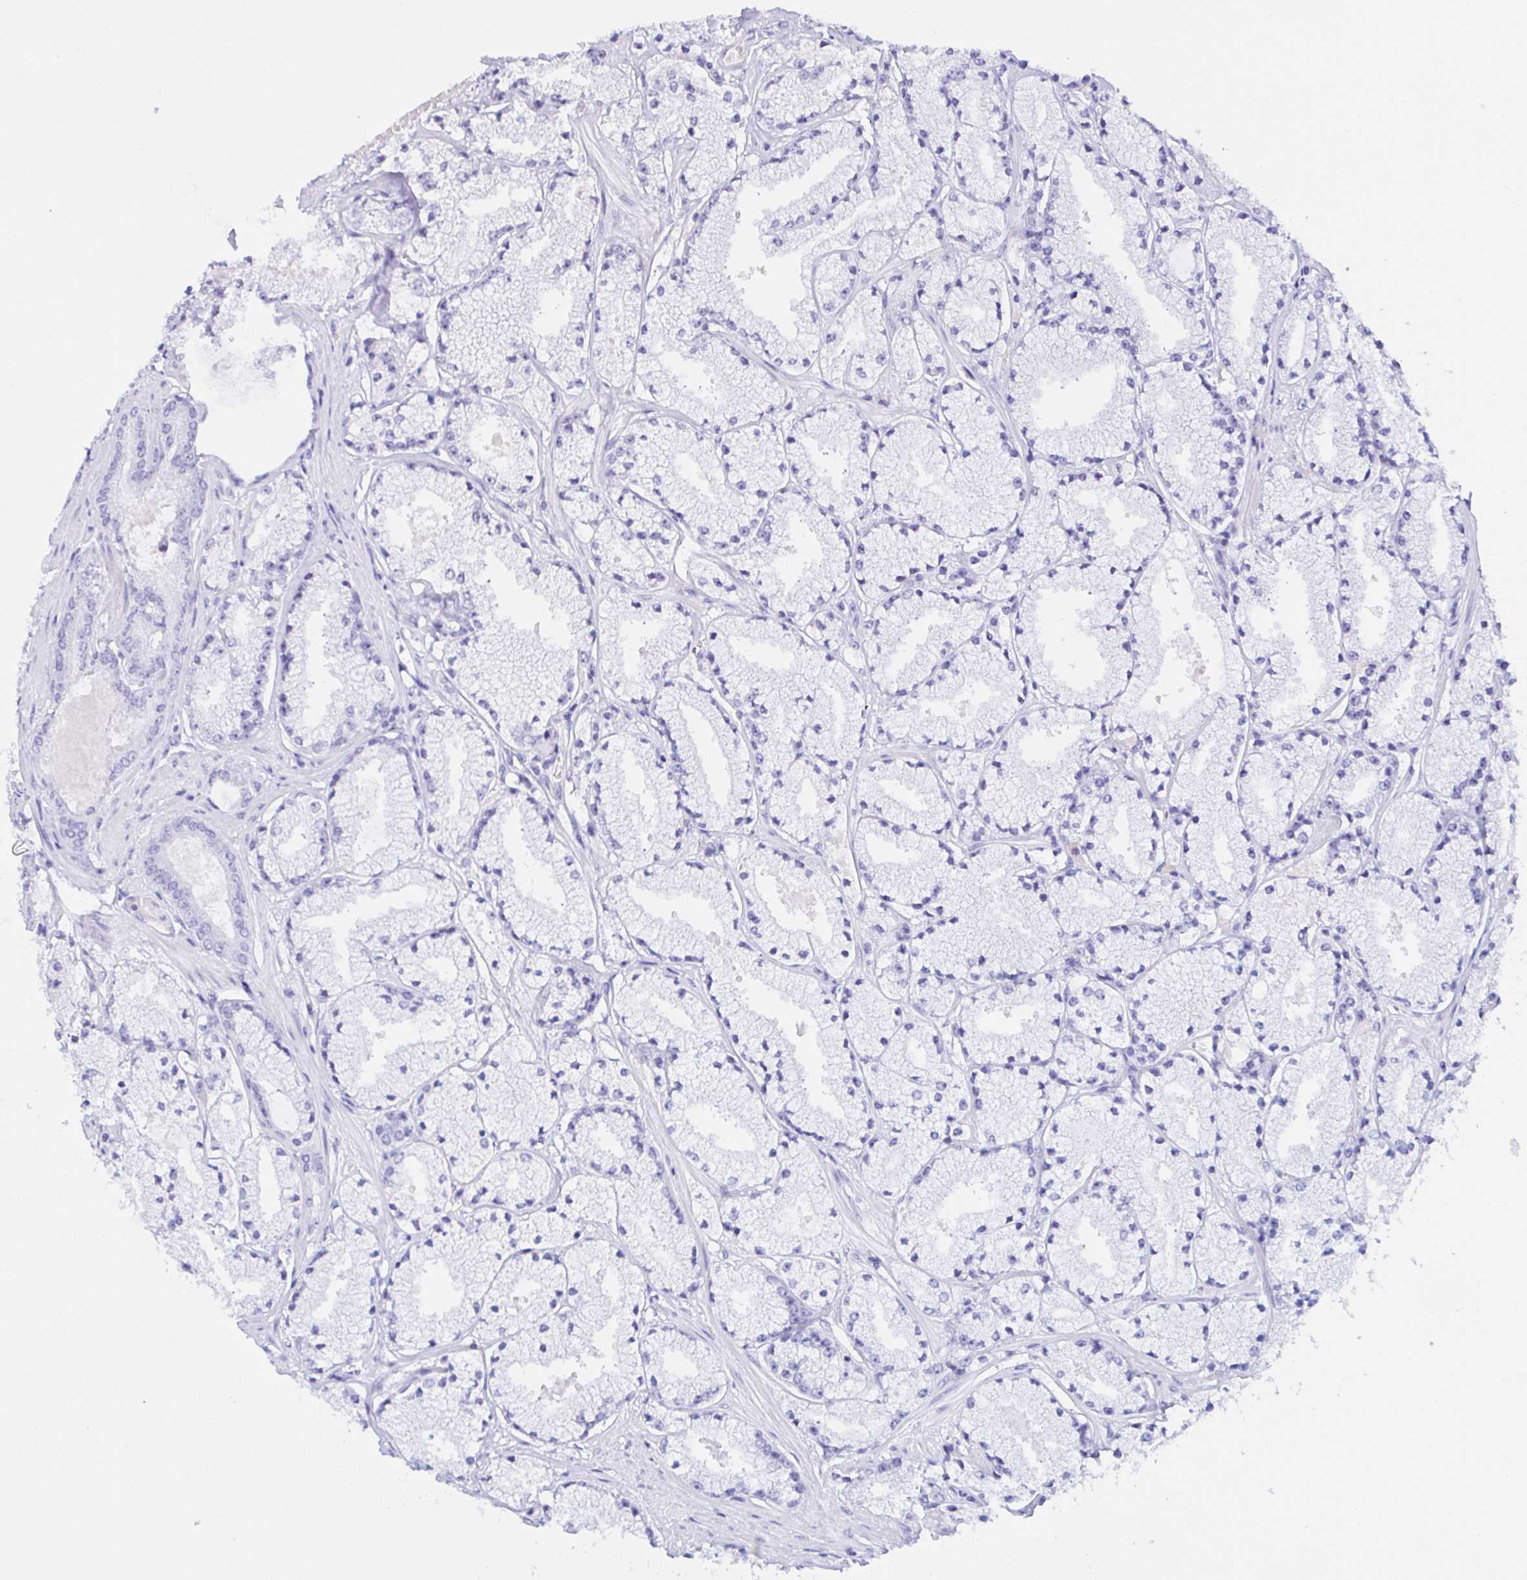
{"staining": {"intensity": "negative", "quantity": "none", "location": "none"}, "tissue": "prostate cancer", "cell_type": "Tumor cells", "image_type": "cancer", "snomed": [{"axis": "morphology", "description": "Adenocarcinoma, High grade"}, {"axis": "topography", "description": "Prostate"}], "caption": "Tumor cells show no significant positivity in prostate cancer.", "gene": "SAA4", "patient": {"sex": "male", "age": 63}}